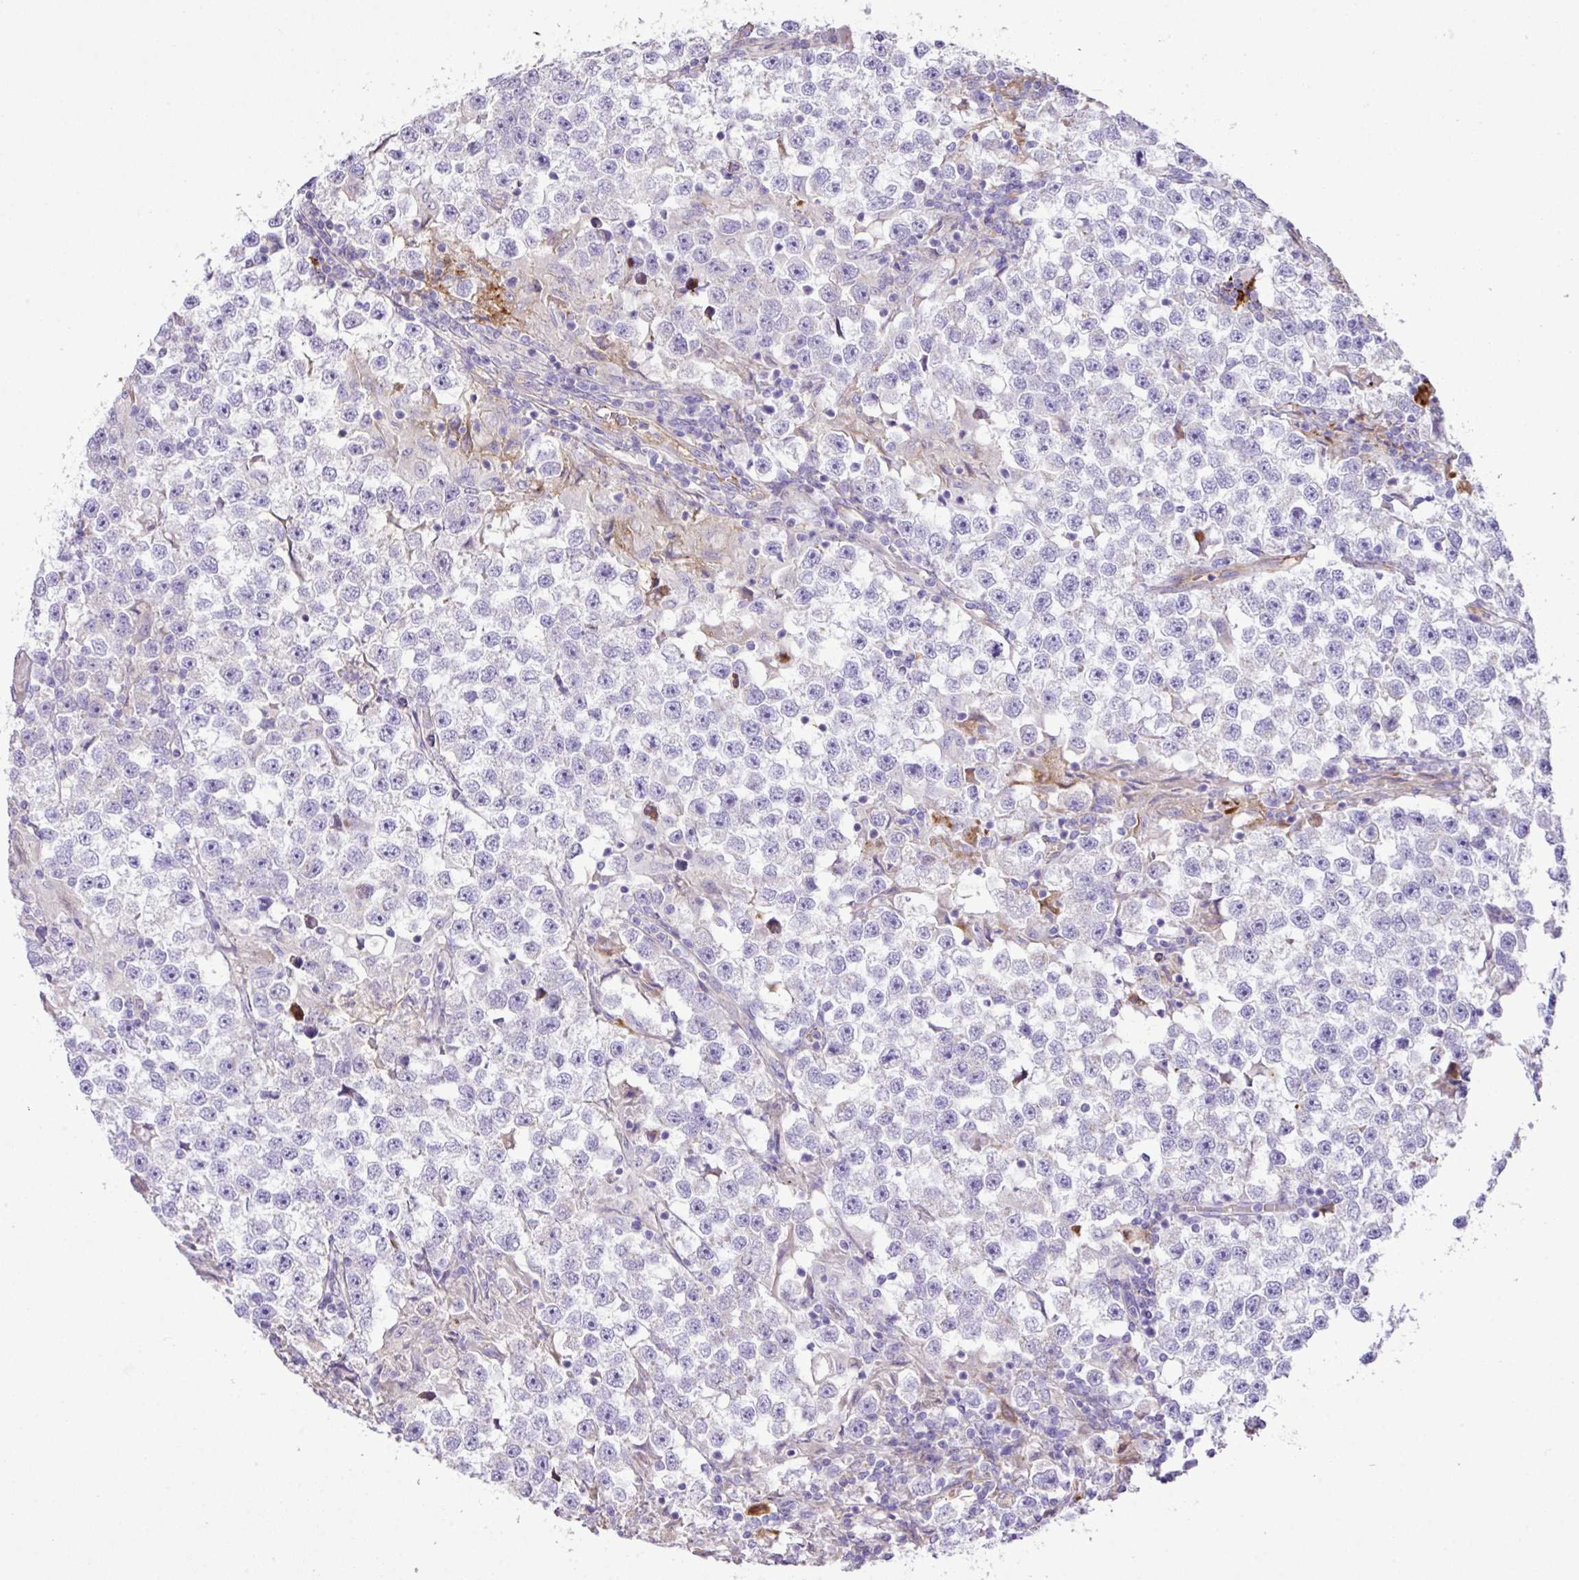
{"staining": {"intensity": "negative", "quantity": "none", "location": "none"}, "tissue": "testis cancer", "cell_type": "Tumor cells", "image_type": "cancer", "snomed": [{"axis": "morphology", "description": "Seminoma, NOS"}, {"axis": "topography", "description": "Testis"}], "caption": "Human testis cancer stained for a protein using immunohistochemistry demonstrates no positivity in tumor cells.", "gene": "CTXN2", "patient": {"sex": "male", "age": 46}}